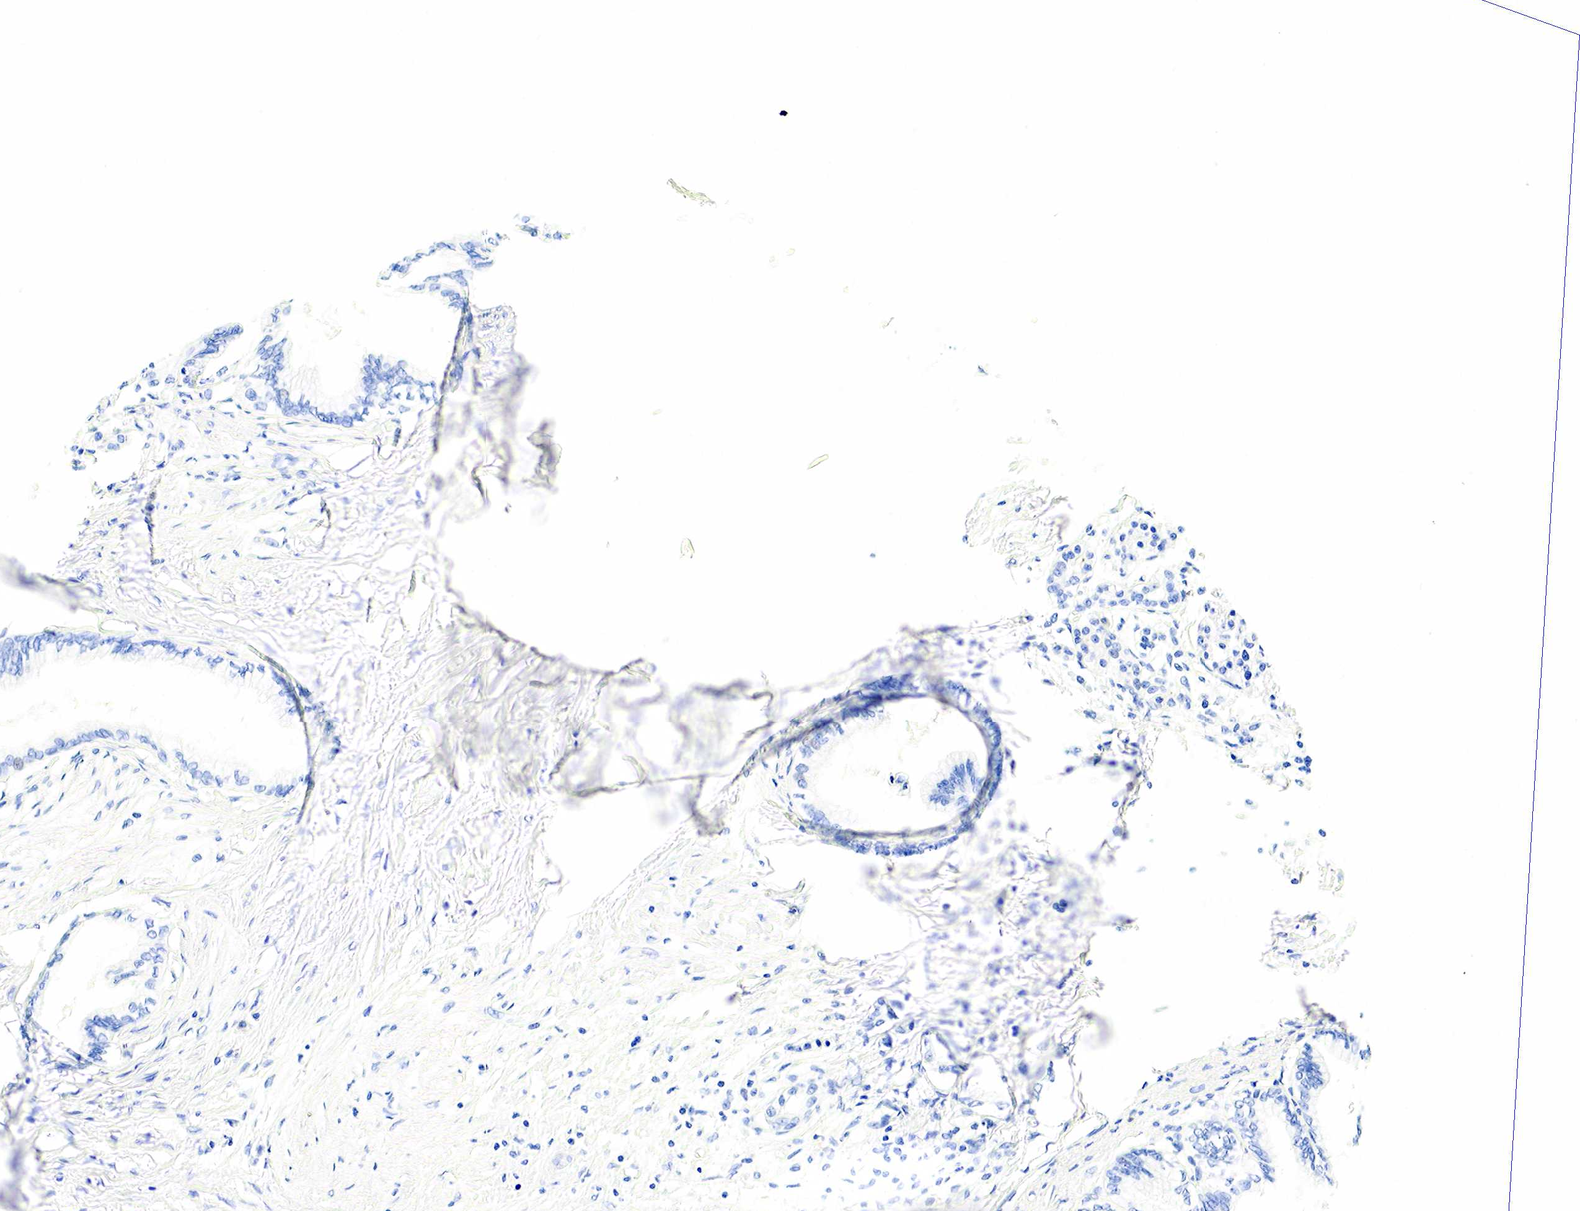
{"staining": {"intensity": "negative", "quantity": "none", "location": "none"}, "tissue": "pancreatic cancer", "cell_type": "Tumor cells", "image_type": "cancer", "snomed": [{"axis": "morphology", "description": "Adenocarcinoma, NOS"}, {"axis": "topography", "description": "Pancreas"}], "caption": "Pancreatic adenocarcinoma was stained to show a protein in brown. There is no significant expression in tumor cells.", "gene": "FUT4", "patient": {"sex": "female", "age": 64}}